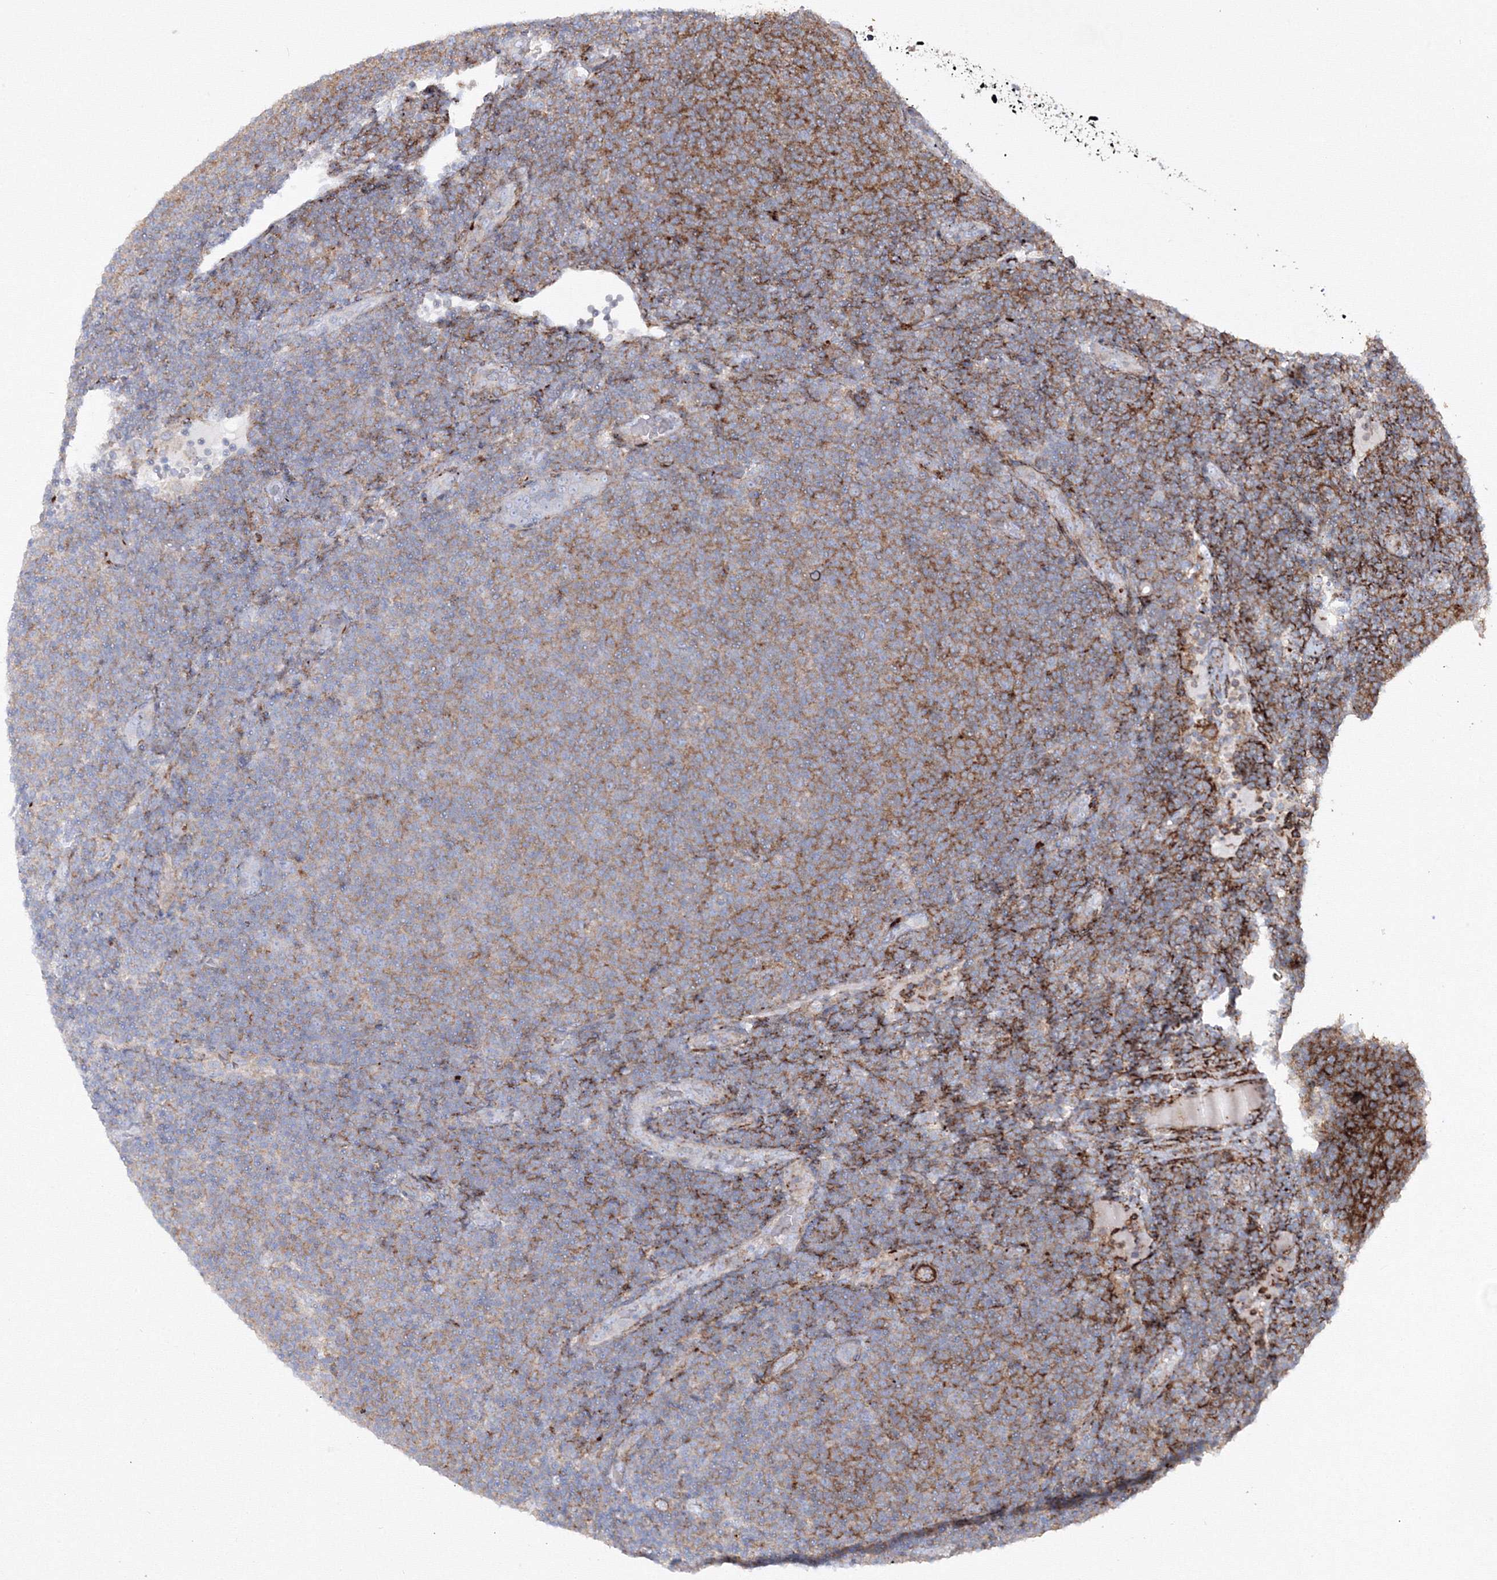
{"staining": {"intensity": "moderate", "quantity": "<25%", "location": "cytoplasmic/membranous"}, "tissue": "lymphoma", "cell_type": "Tumor cells", "image_type": "cancer", "snomed": [{"axis": "morphology", "description": "Malignant lymphoma, non-Hodgkin's type, Low grade"}, {"axis": "topography", "description": "Lymph node"}], "caption": "The image reveals staining of low-grade malignant lymphoma, non-Hodgkin's type, revealing moderate cytoplasmic/membranous protein staining (brown color) within tumor cells.", "gene": "GPR82", "patient": {"sex": "male", "age": 66}}